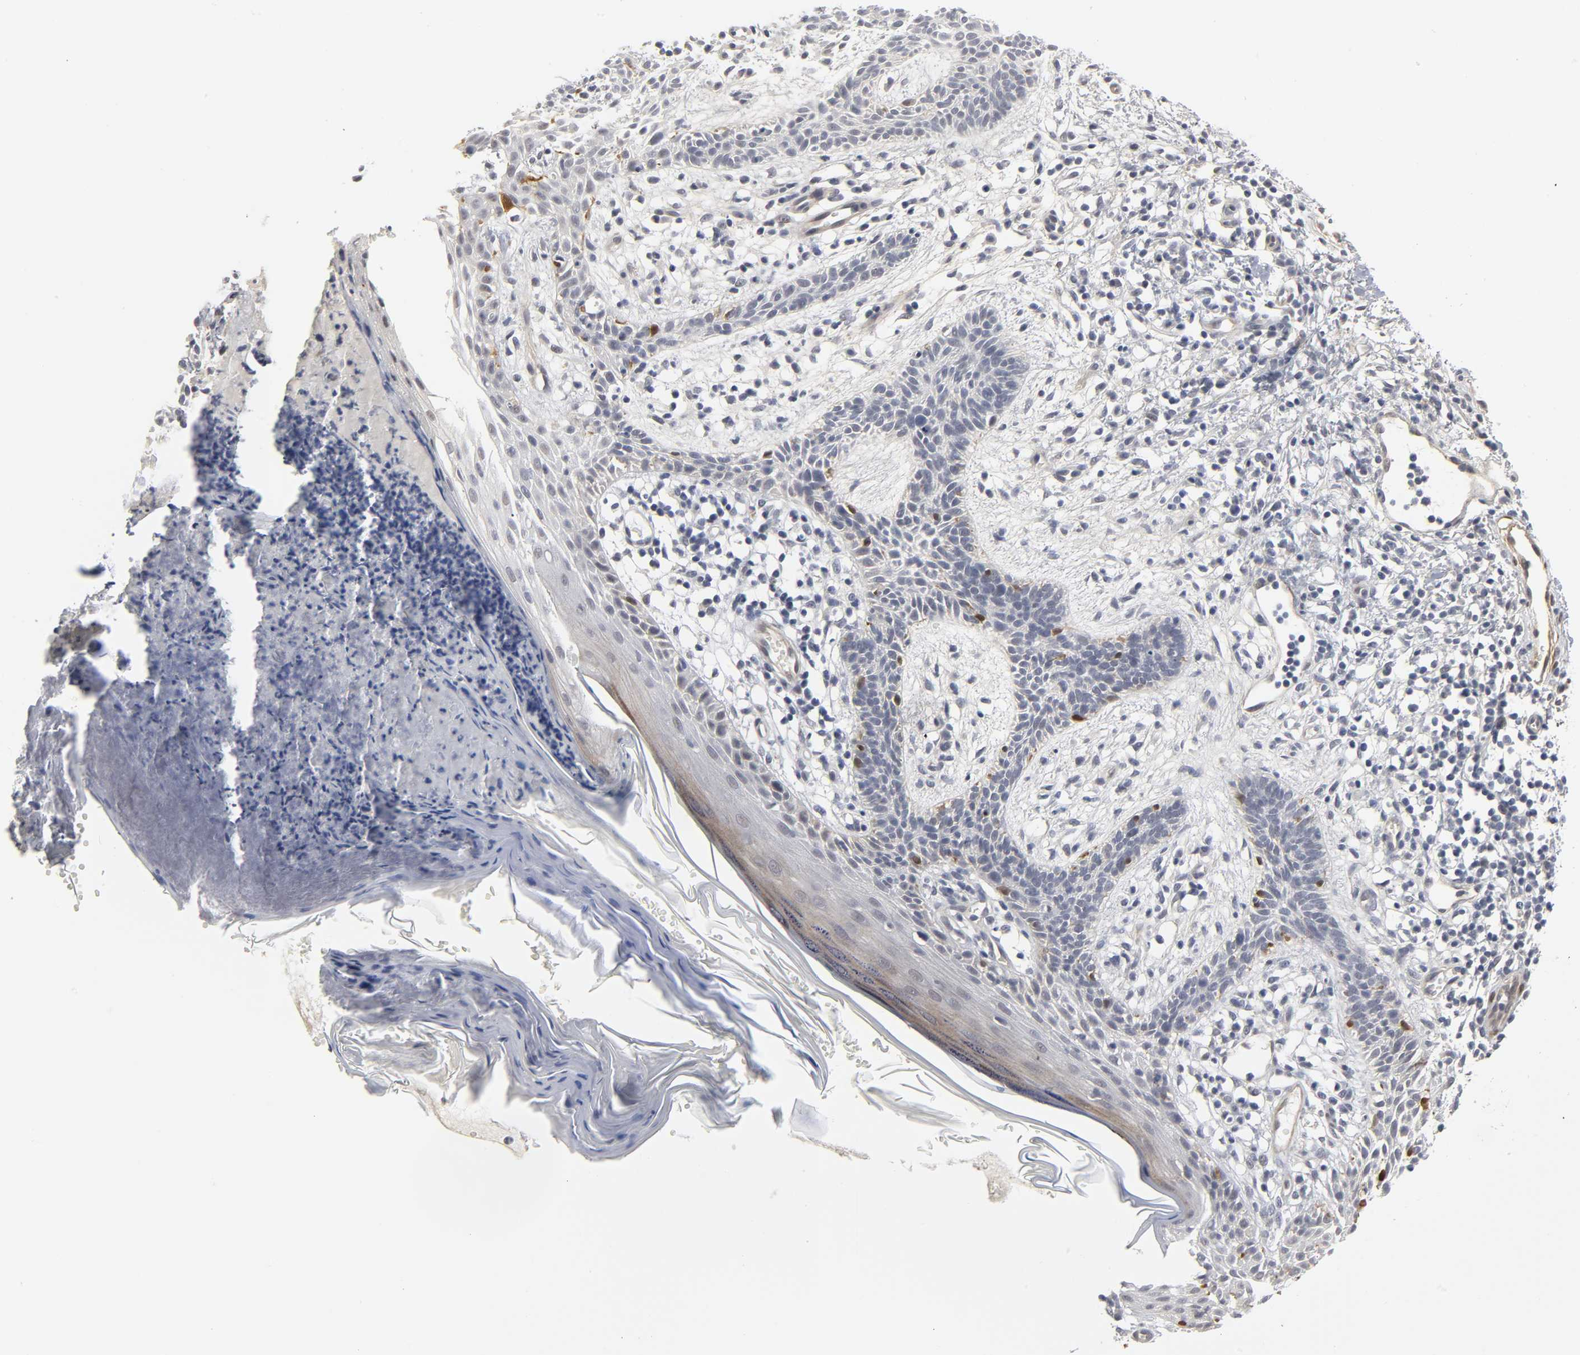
{"staining": {"intensity": "moderate", "quantity": "<25%", "location": "nuclear"}, "tissue": "skin cancer", "cell_type": "Tumor cells", "image_type": "cancer", "snomed": [{"axis": "morphology", "description": "Normal tissue, NOS"}, {"axis": "morphology", "description": "Basal cell carcinoma"}, {"axis": "topography", "description": "Skin"}], "caption": "Skin basal cell carcinoma tissue demonstrates moderate nuclear positivity in about <25% of tumor cells", "gene": "PDLIM3", "patient": {"sex": "female", "age": 69}}